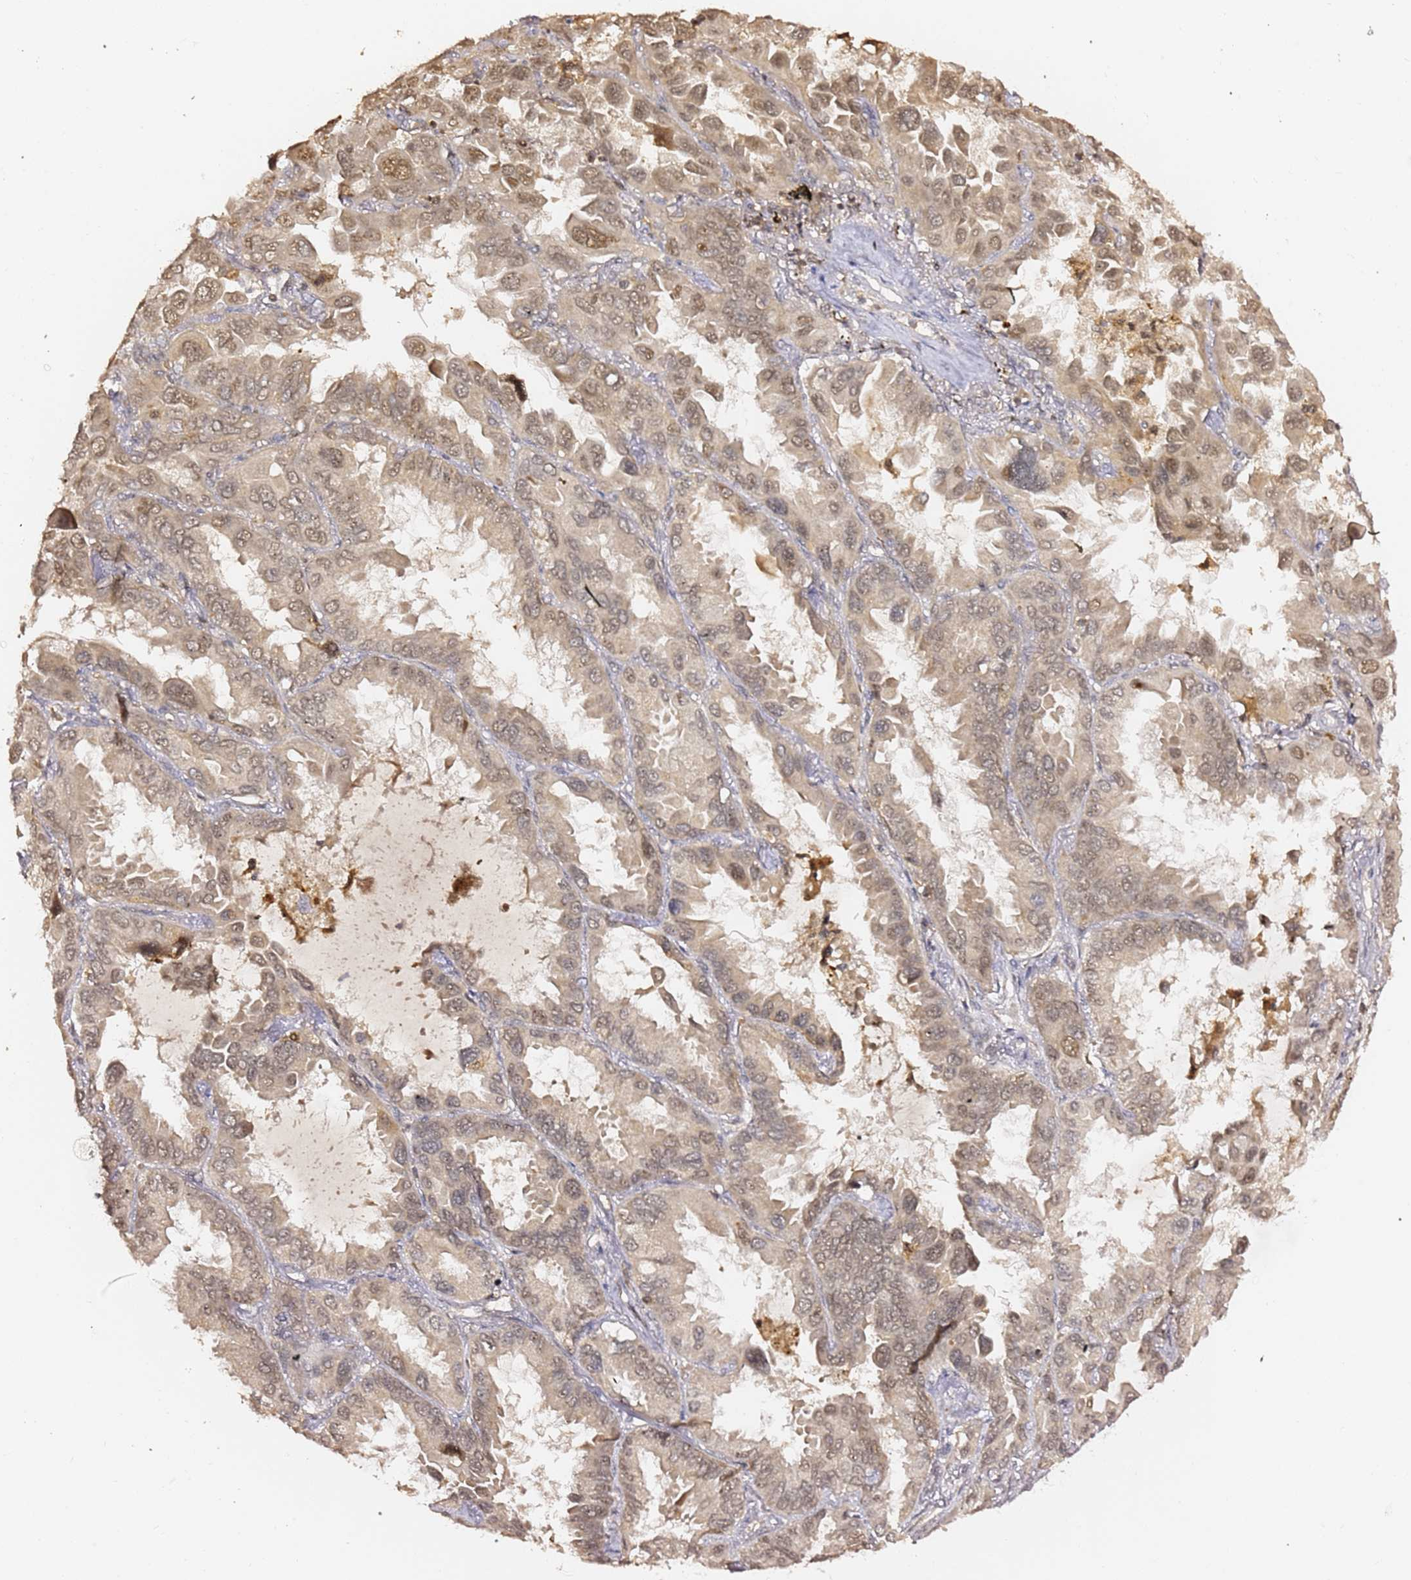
{"staining": {"intensity": "moderate", "quantity": "25%-75%", "location": "cytoplasmic/membranous,nuclear"}, "tissue": "lung cancer", "cell_type": "Tumor cells", "image_type": "cancer", "snomed": [{"axis": "morphology", "description": "Adenocarcinoma, NOS"}, {"axis": "topography", "description": "Lung"}], "caption": "About 25%-75% of tumor cells in human lung cancer reveal moderate cytoplasmic/membranous and nuclear protein expression as visualized by brown immunohistochemical staining.", "gene": "OR5V1", "patient": {"sex": "male", "age": 64}}